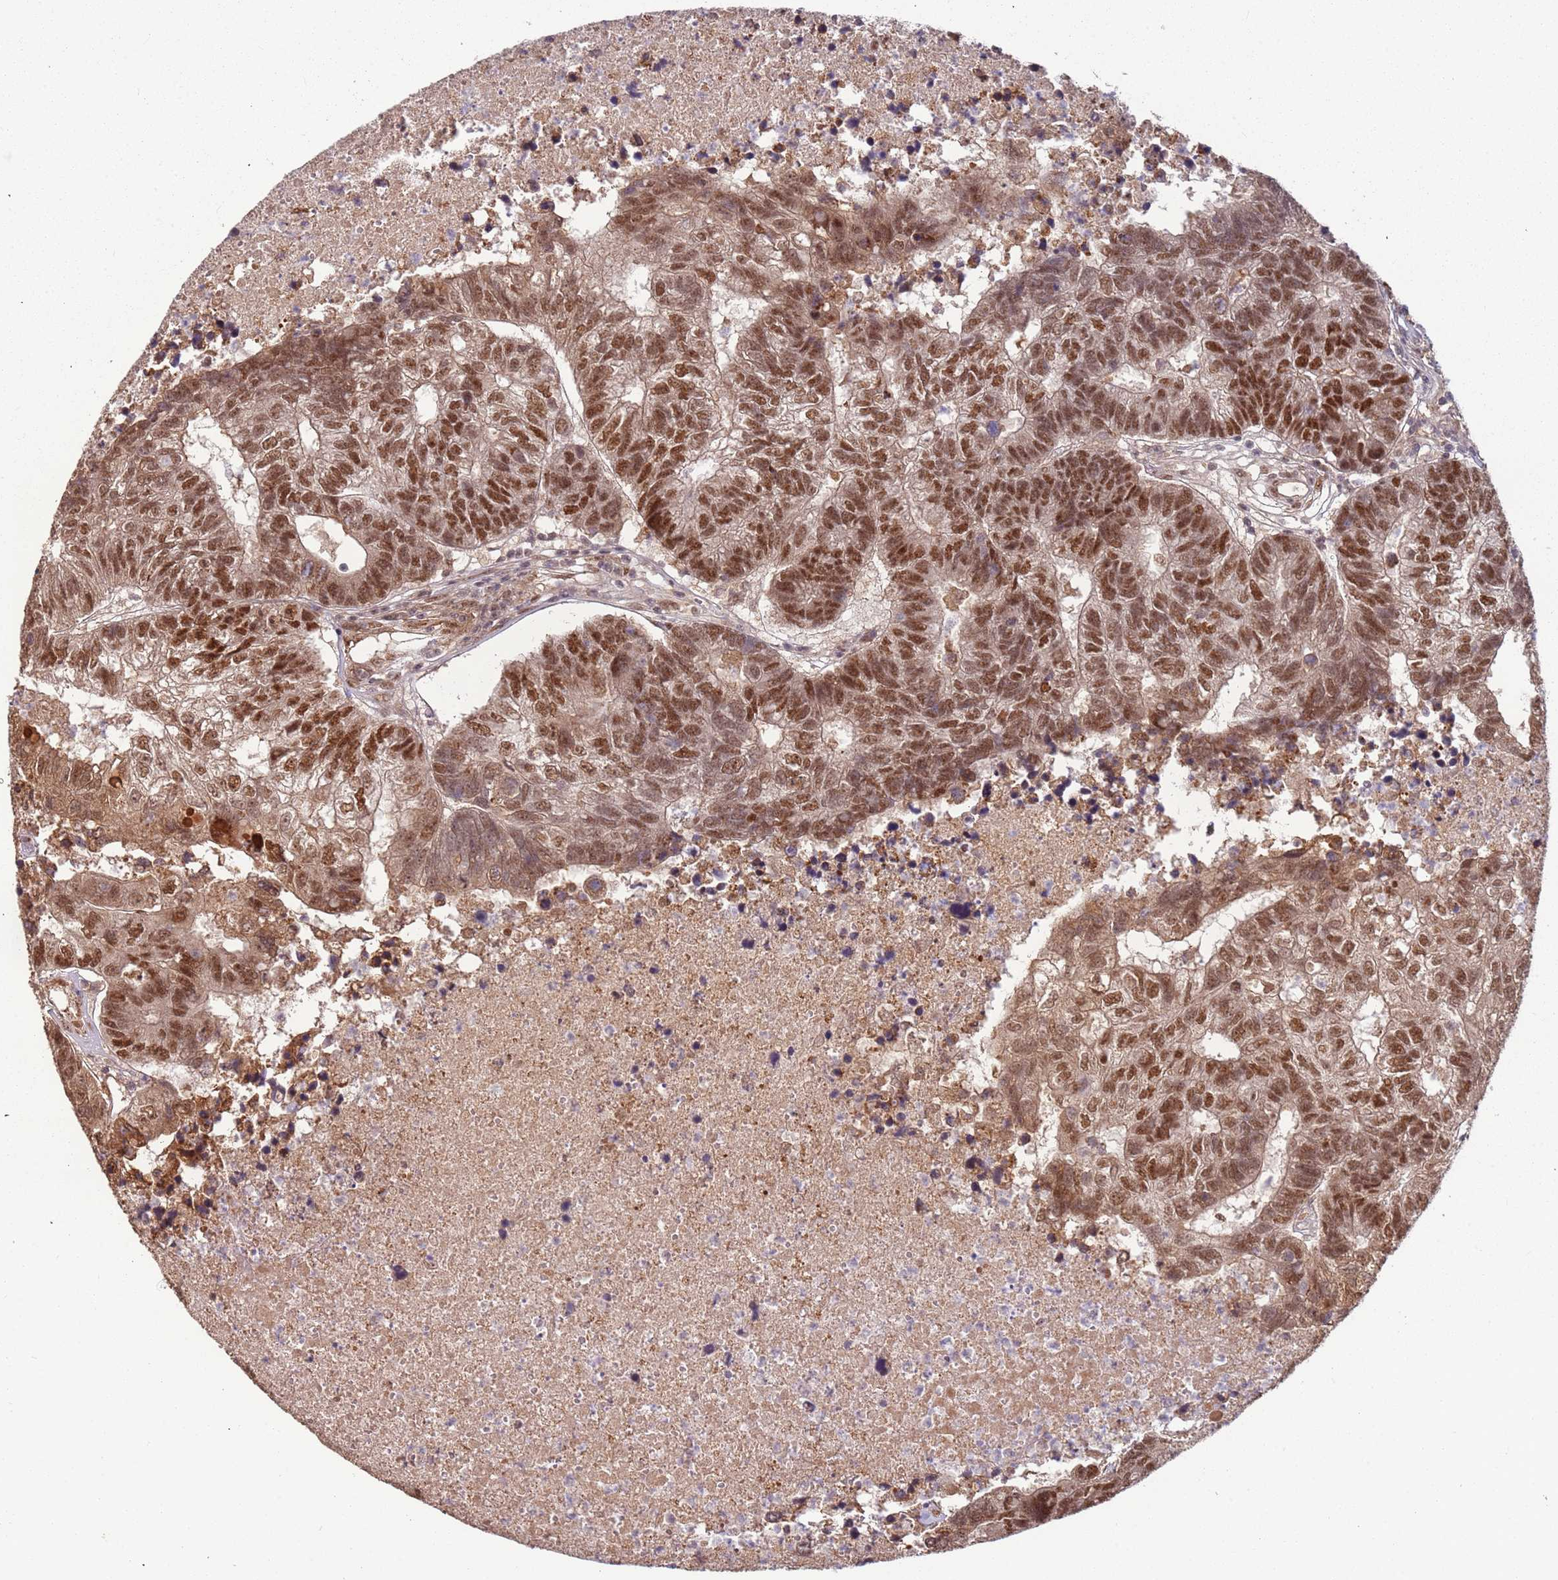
{"staining": {"intensity": "moderate", "quantity": ">75%", "location": "nuclear"}, "tissue": "colorectal cancer", "cell_type": "Tumor cells", "image_type": "cancer", "snomed": [{"axis": "morphology", "description": "Adenocarcinoma, NOS"}, {"axis": "topography", "description": "Colon"}], "caption": "Colorectal cancer was stained to show a protein in brown. There is medium levels of moderate nuclear expression in approximately >75% of tumor cells.", "gene": "POLR3H", "patient": {"sex": "female", "age": 48}}